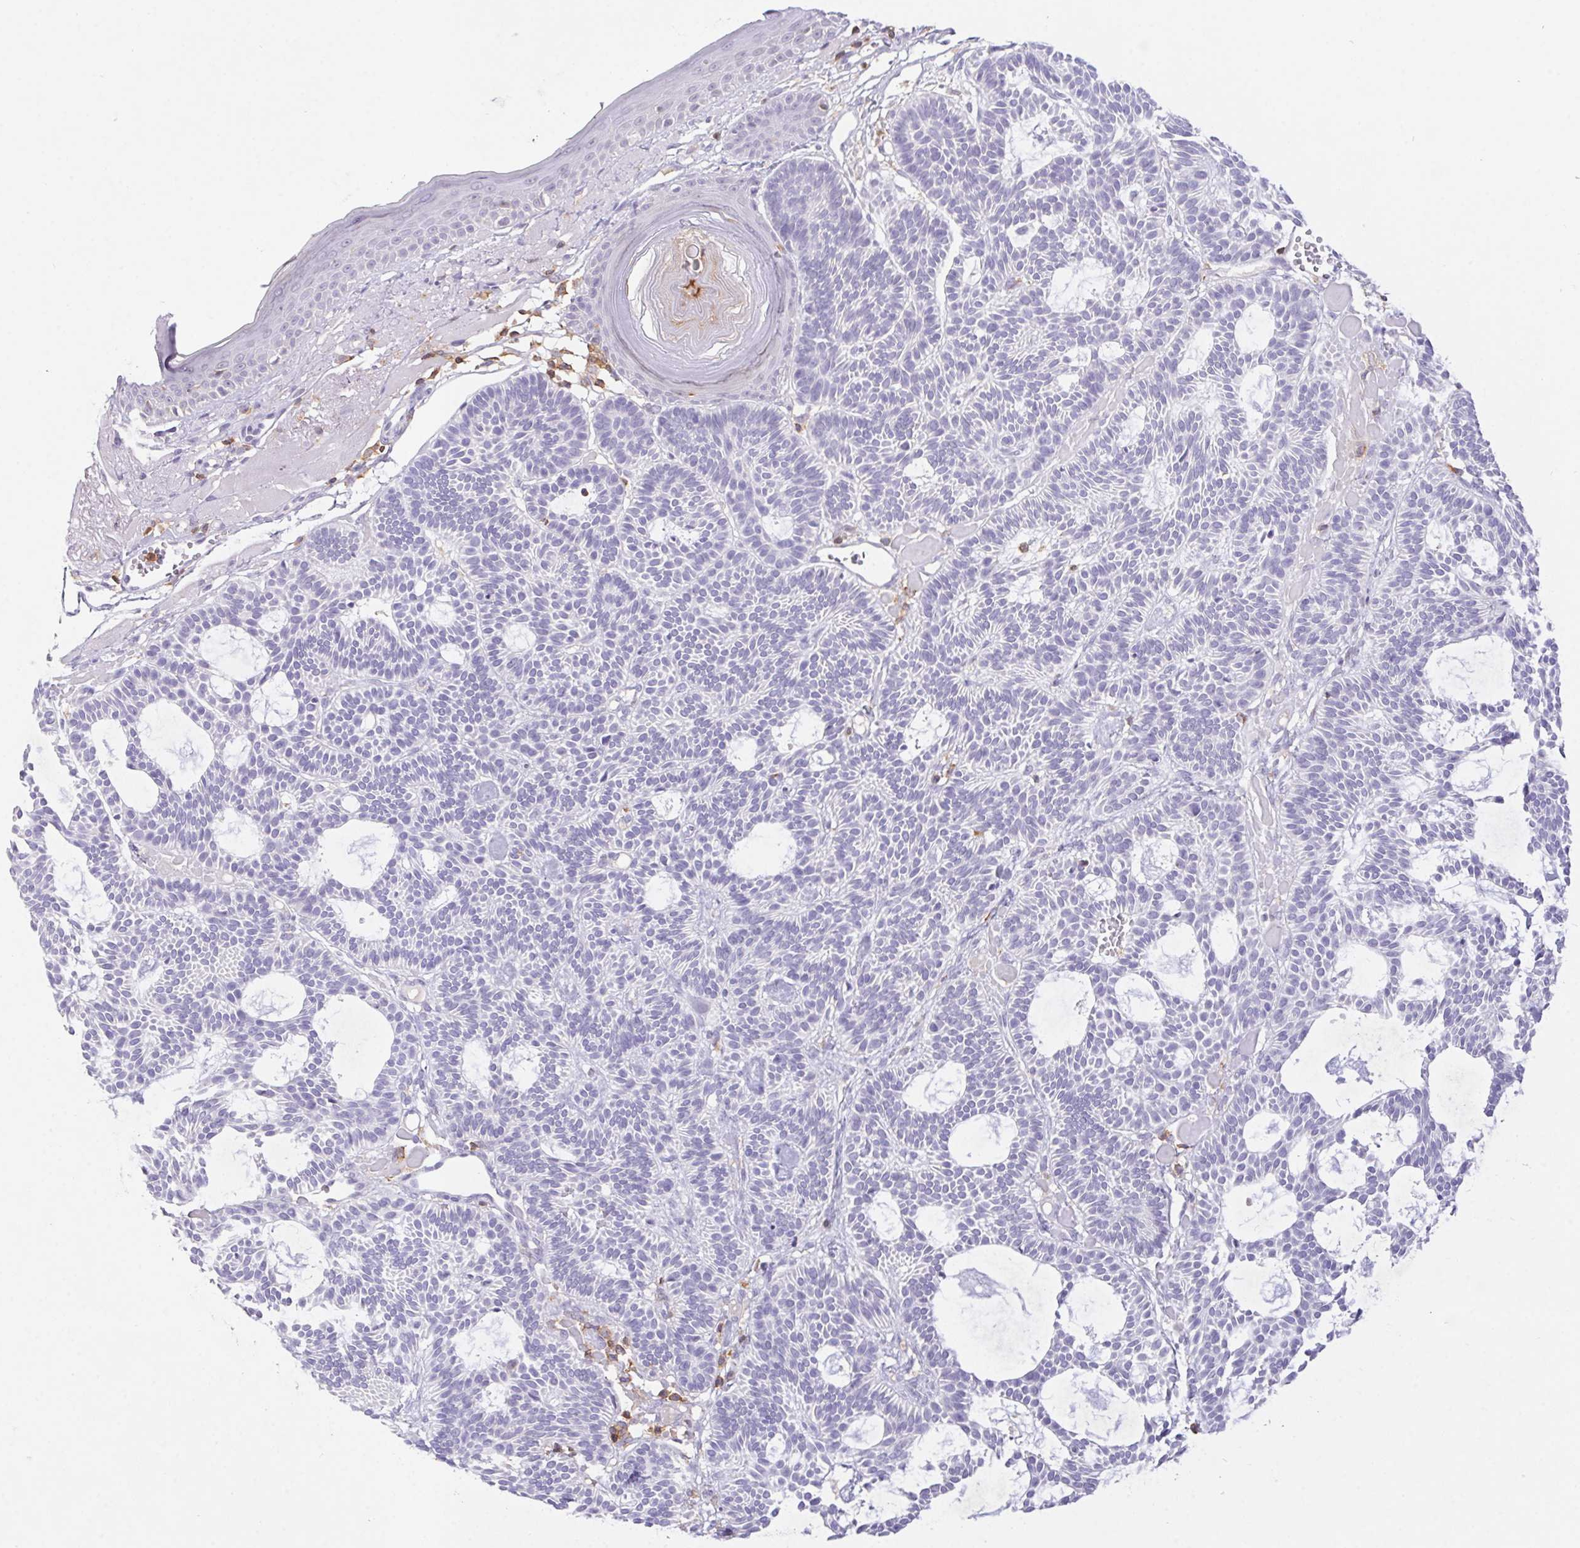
{"staining": {"intensity": "negative", "quantity": "none", "location": "none"}, "tissue": "skin cancer", "cell_type": "Tumor cells", "image_type": "cancer", "snomed": [{"axis": "morphology", "description": "Basal cell carcinoma"}, {"axis": "topography", "description": "Skin"}], "caption": "High magnification brightfield microscopy of basal cell carcinoma (skin) stained with DAB (brown) and counterstained with hematoxylin (blue): tumor cells show no significant expression.", "gene": "APBB1IP", "patient": {"sex": "male", "age": 85}}